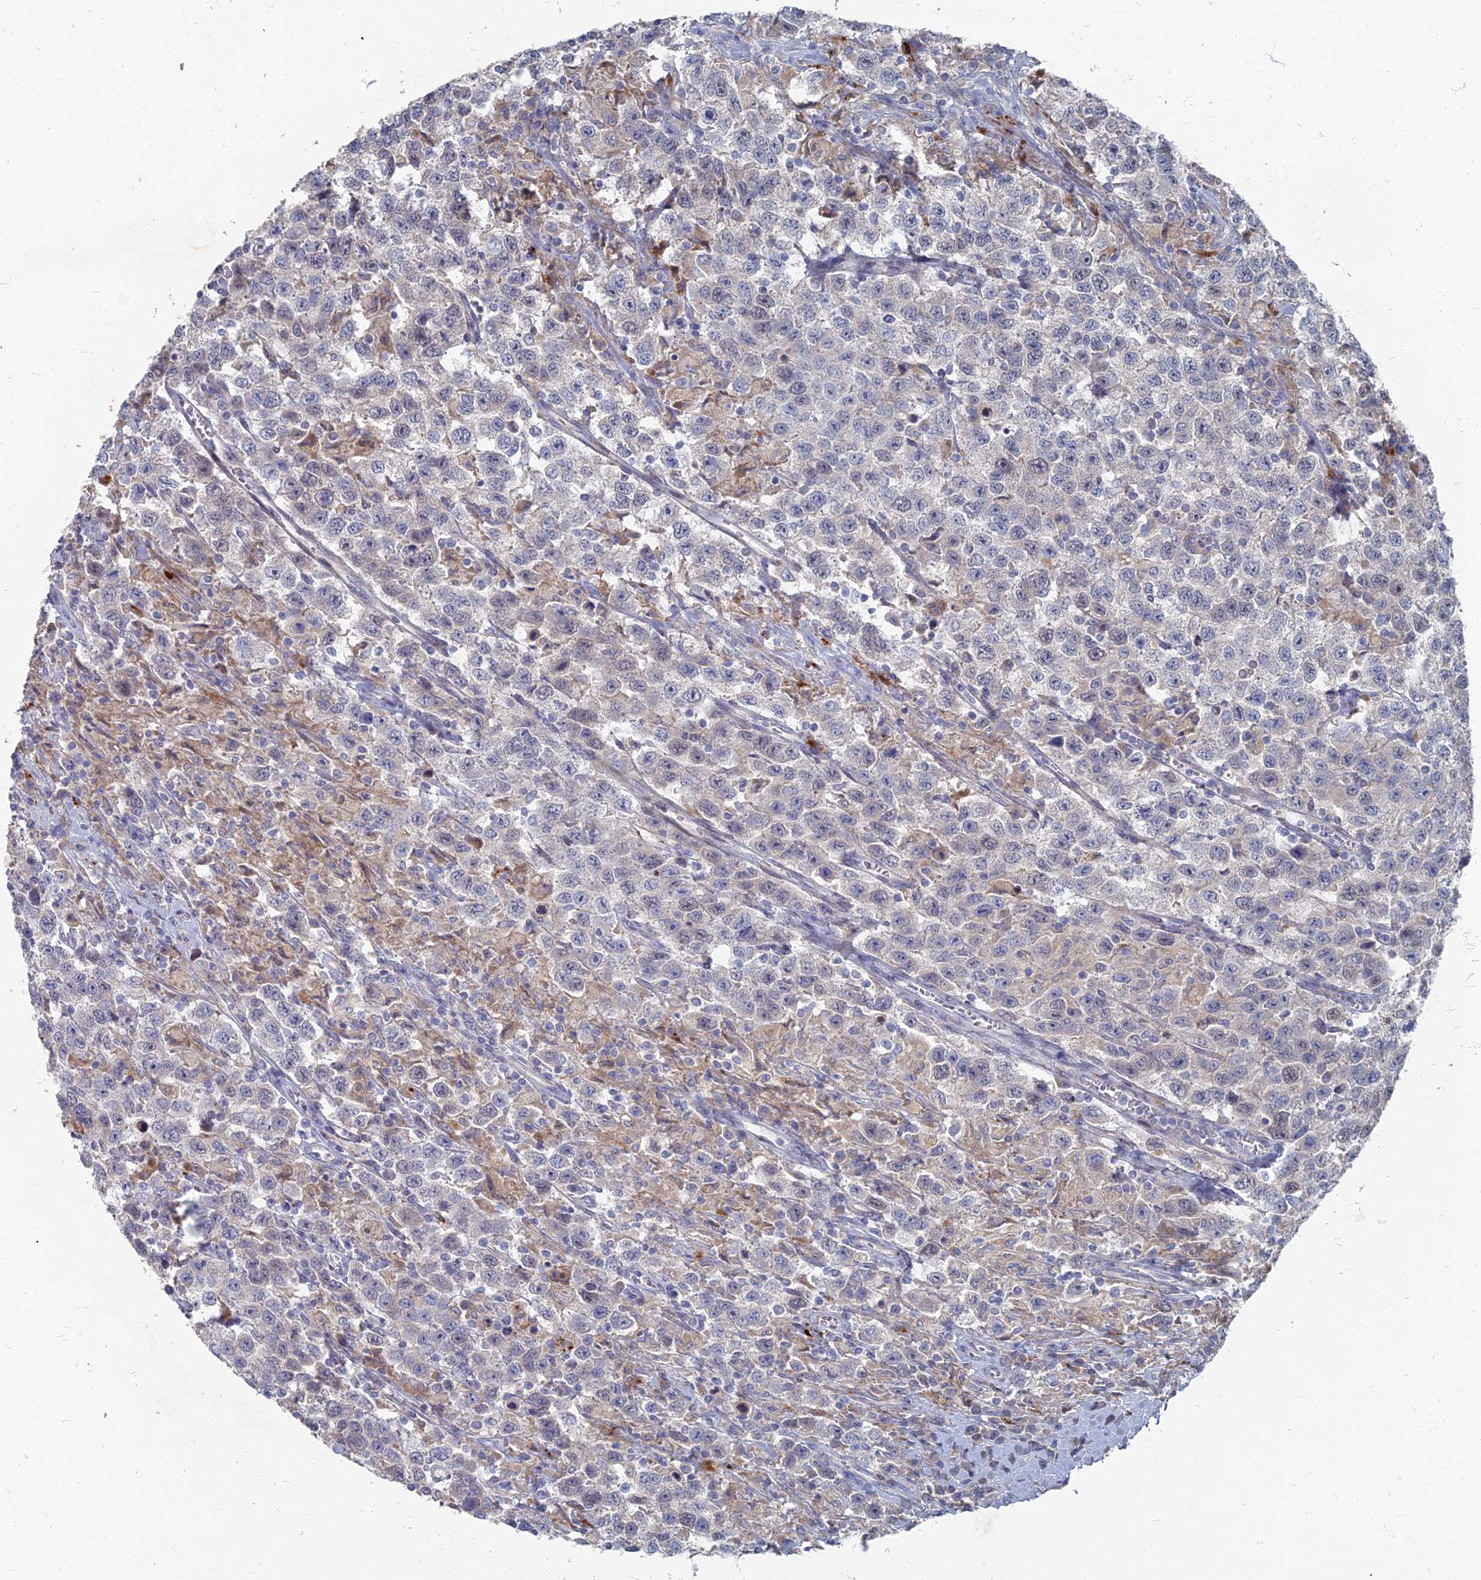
{"staining": {"intensity": "negative", "quantity": "none", "location": "none"}, "tissue": "testis cancer", "cell_type": "Tumor cells", "image_type": "cancer", "snomed": [{"axis": "morphology", "description": "Seminoma, NOS"}, {"axis": "topography", "description": "Testis"}], "caption": "IHC of seminoma (testis) displays no positivity in tumor cells. (DAB IHC visualized using brightfield microscopy, high magnification).", "gene": "TMEM128", "patient": {"sex": "male", "age": 41}}